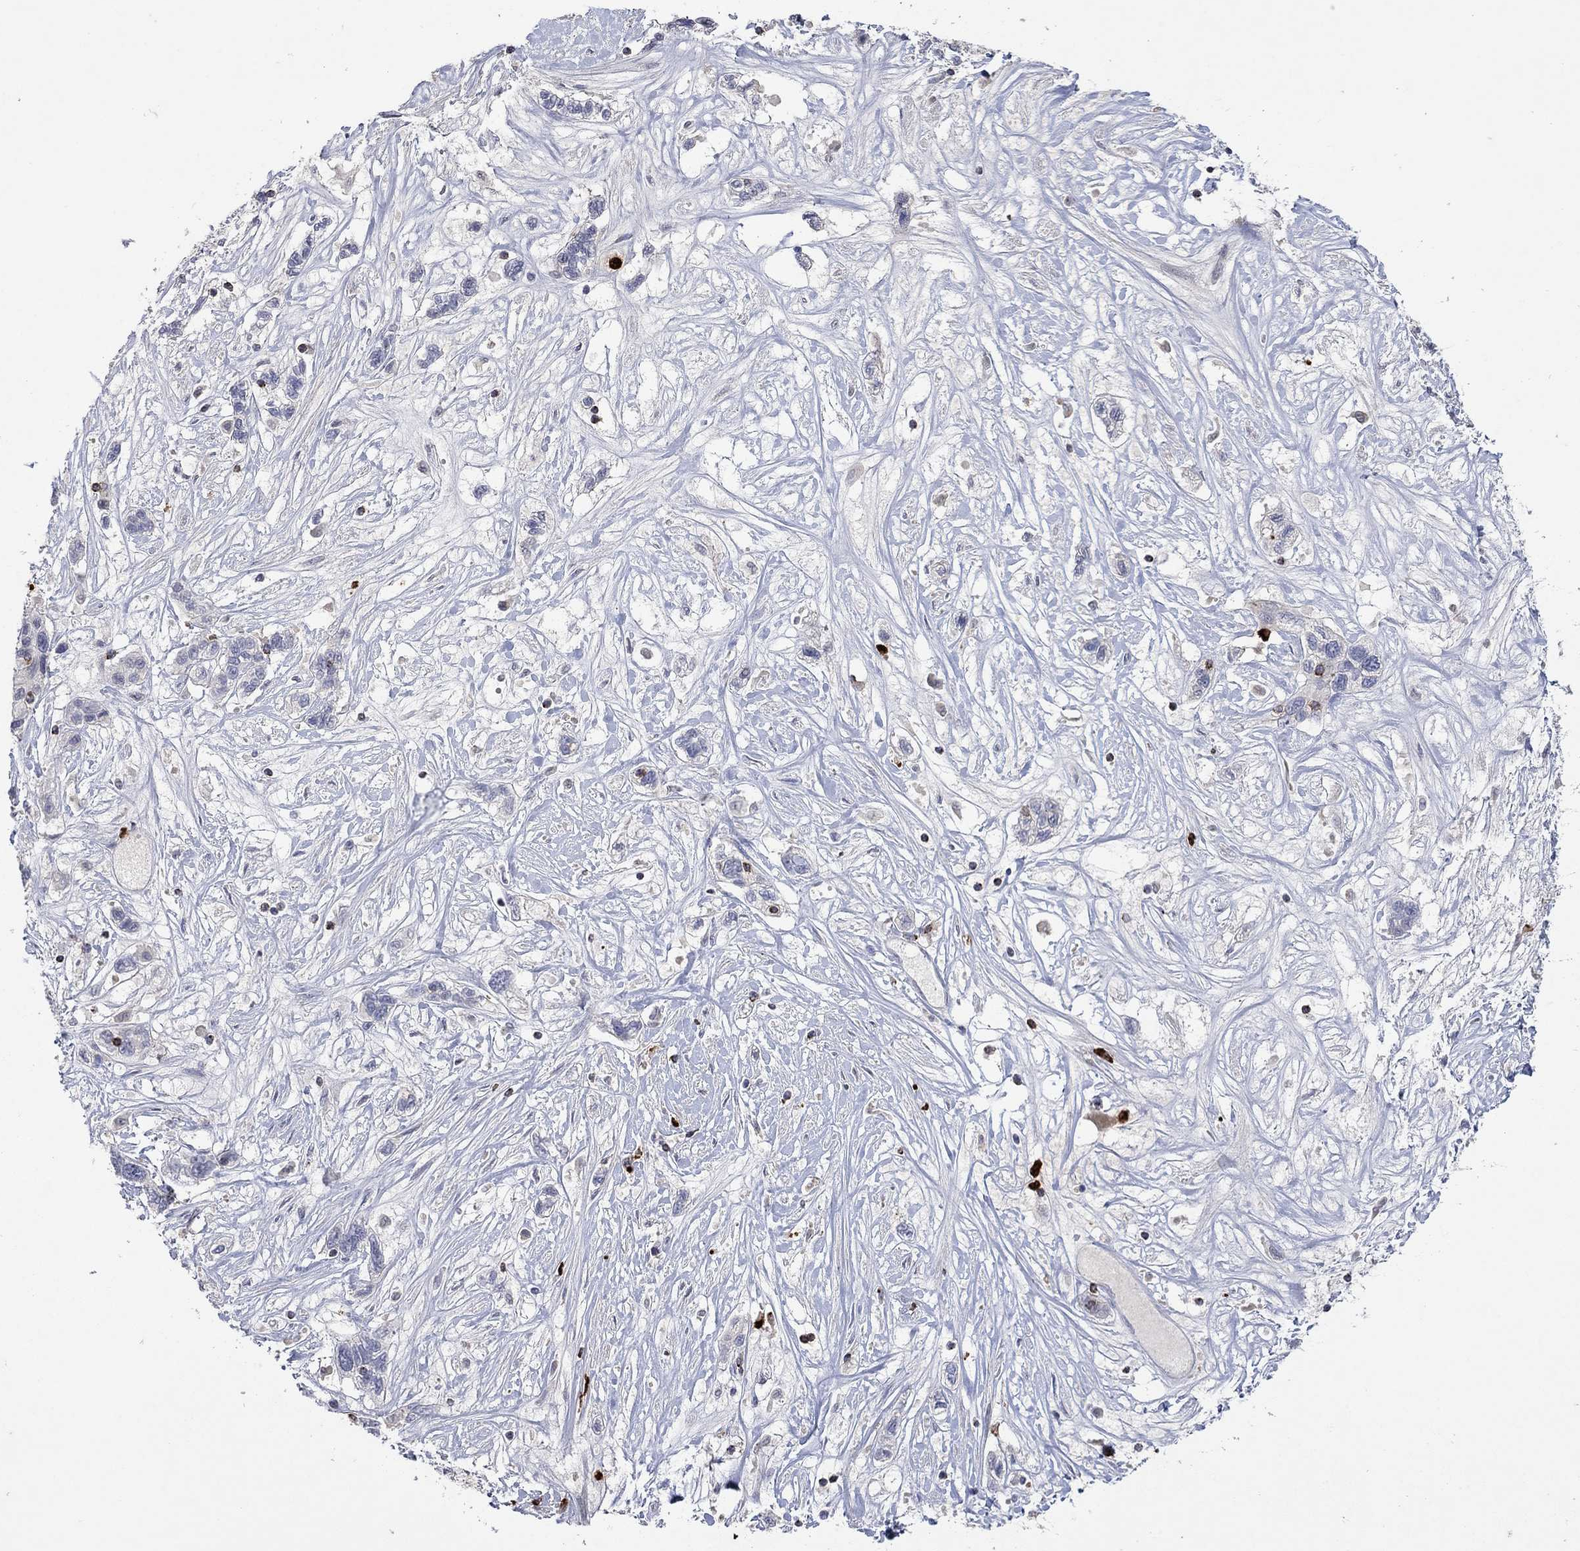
{"staining": {"intensity": "negative", "quantity": "none", "location": "none"}, "tissue": "liver cancer", "cell_type": "Tumor cells", "image_type": "cancer", "snomed": [{"axis": "morphology", "description": "Adenocarcinoma, NOS"}, {"axis": "morphology", "description": "Cholangiocarcinoma"}, {"axis": "topography", "description": "Liver"}], "caption": "Liver cancer stained for a protein using immunohistochemistry (IHC) reveals no staining tumor cells.", "gene": "CCL5", "patient": {"sex": "male", "age": 64}}